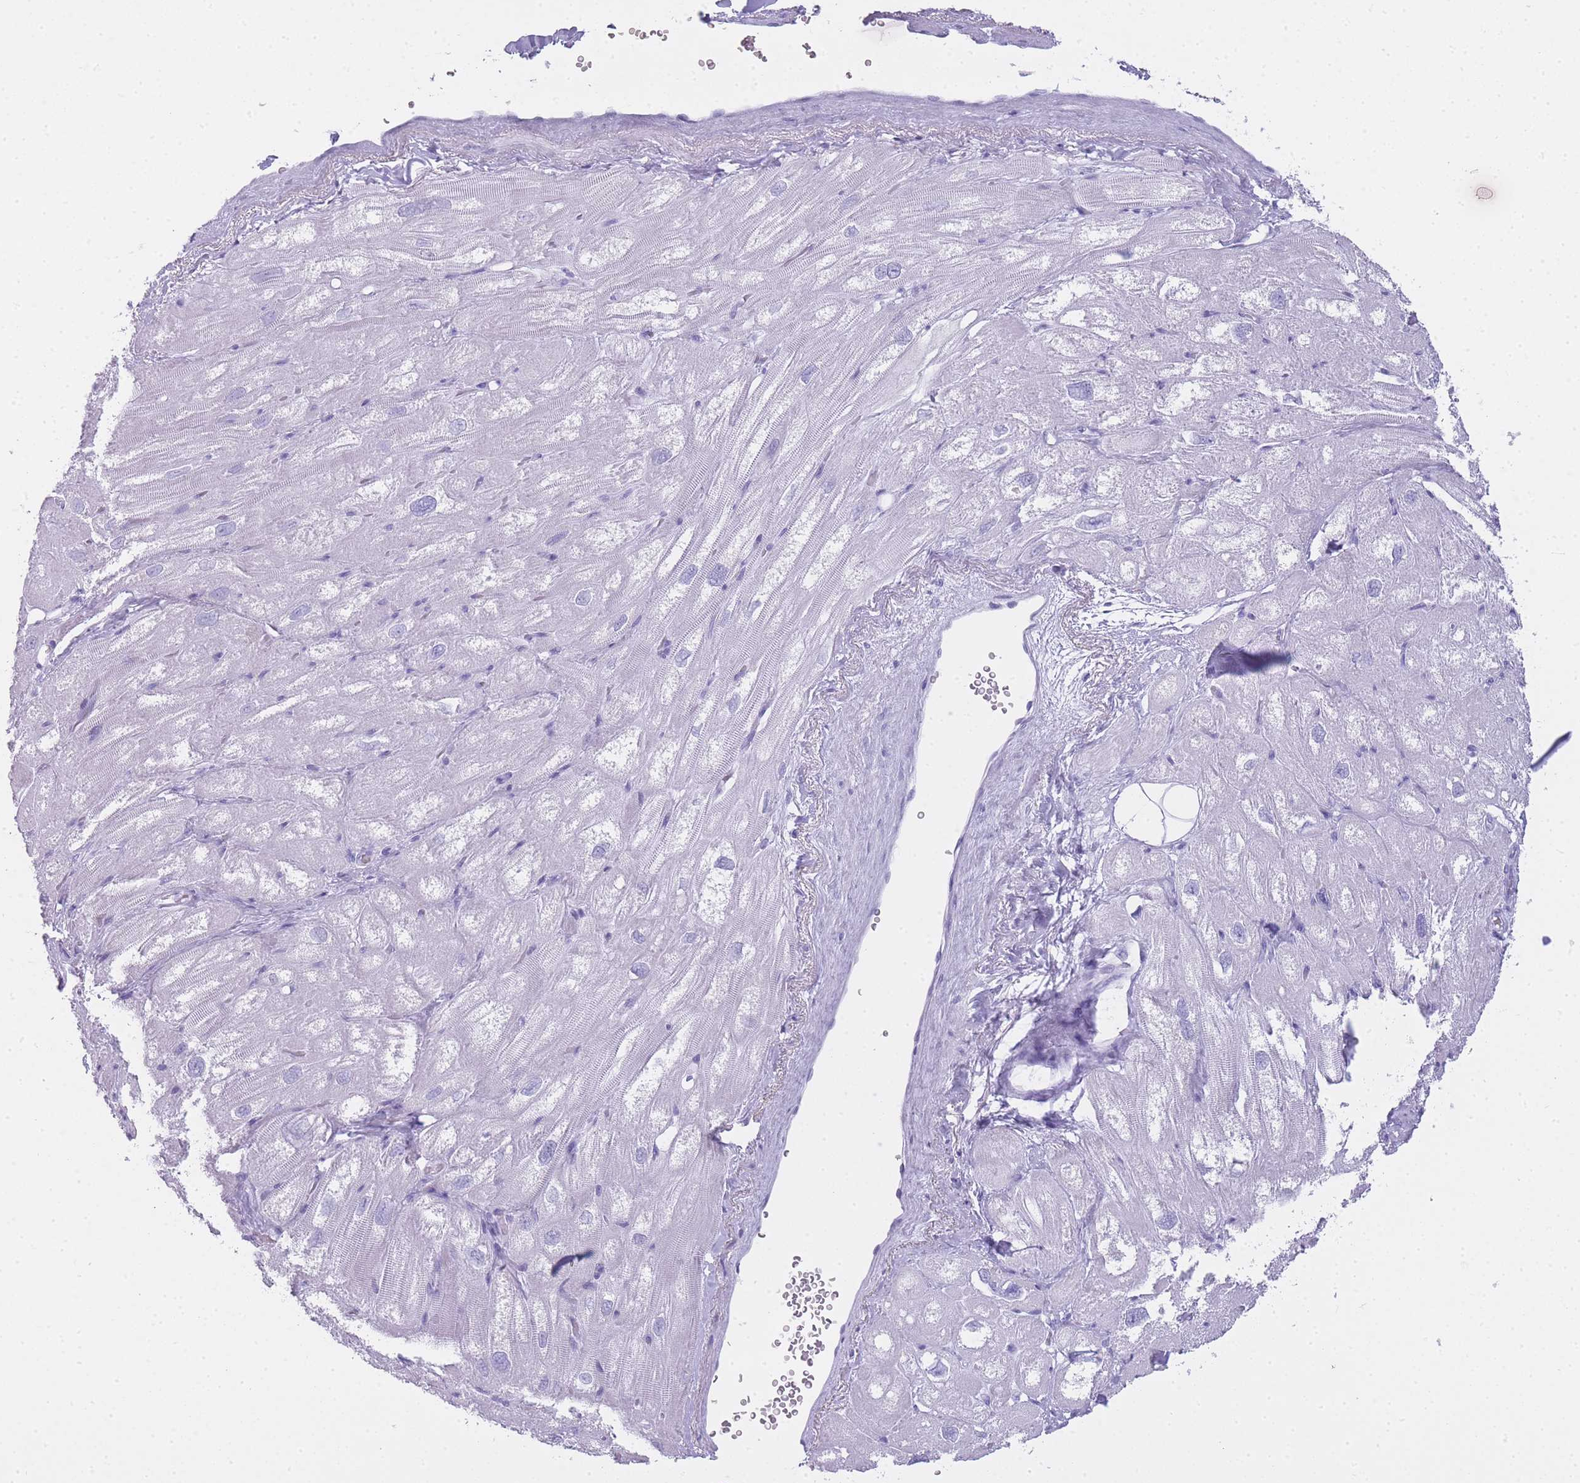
{"staining": {"intensity": "negative", "quantity": "none", "location": "none"}, "tissue": "heart muscle", "cell_type": "Cardiomyocytes", "image_type": "normal", "snomed": [{"axis": "morphology", "description": "Normal tissue, NOS"}, {"axis": "topography", "description": "Heart"}], "caption": "This micrograph is of benign heart muscle stained with IHC to label a protein in brown with the nuclei are counter-stained blue. There is no expression in cardiomyocytes.", "gene": "INS", "patient": {"sex": "male", "age": 50}}